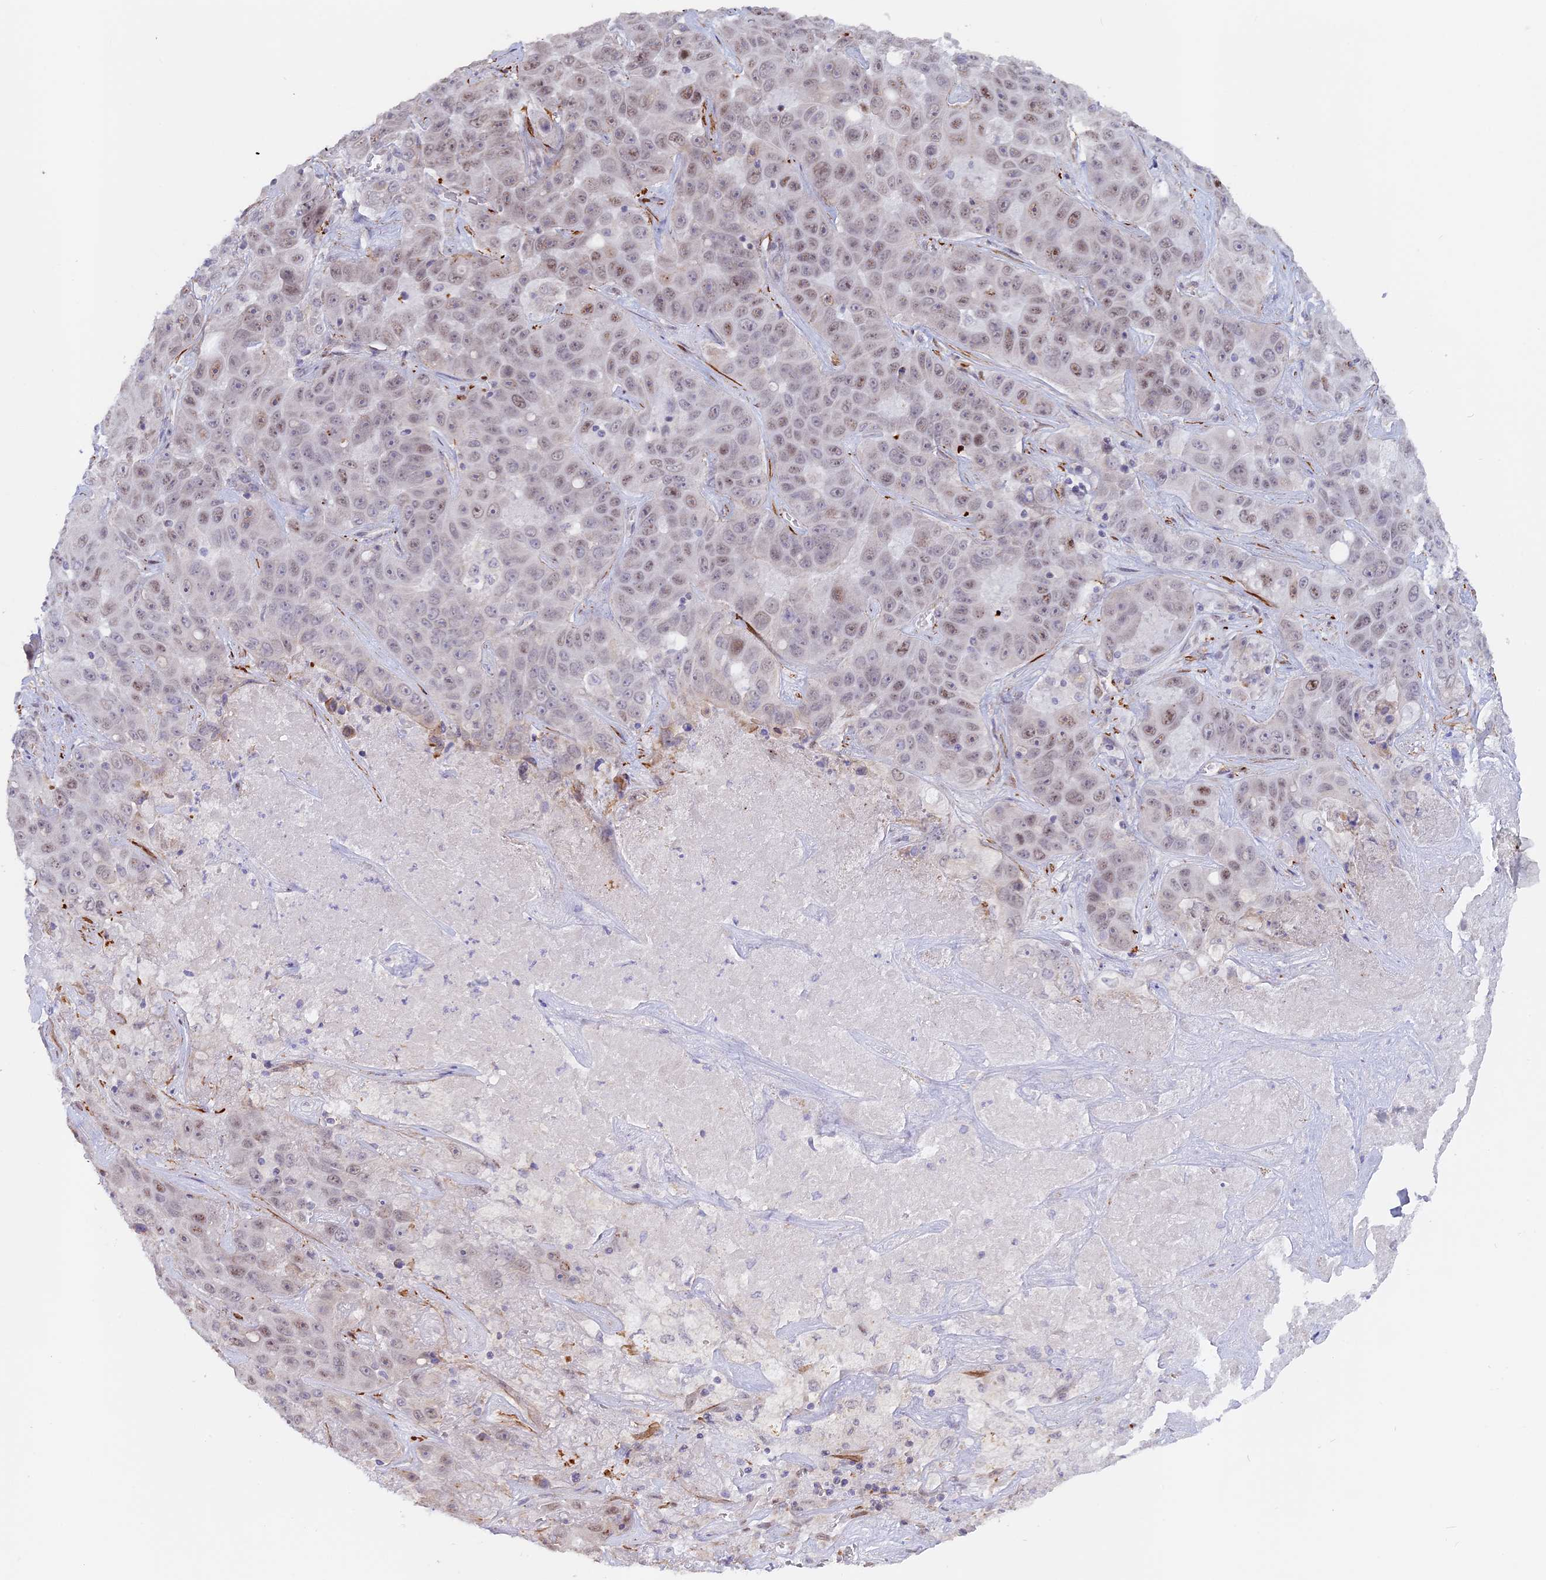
{"staining": {"intensity": "weak", "quantity": "25%-75%", "location": "nuclear"}, "tissue": "liver cancer", "cell_type": "Tumor cells", "image_type": "cancer", "snomed": [{"axis": "morphology", "description": "Cholangiocarcinoma"}, {"axis": "topography", "description": "Liver"}], "caption": "The histopathology image exhibits immunohistochemical staining of liver cancer. There is weak nuclear staining is present in approximately 25%-75% of tumor cells. The protein is stained brown, and the nuclei are stained in blue (DAB (3,3'-diaminobenzidine) IHC with brightfield microscopy, high magnification).", "gene": "CCDC154", "patient": {"sex": "female", "age": 52}}